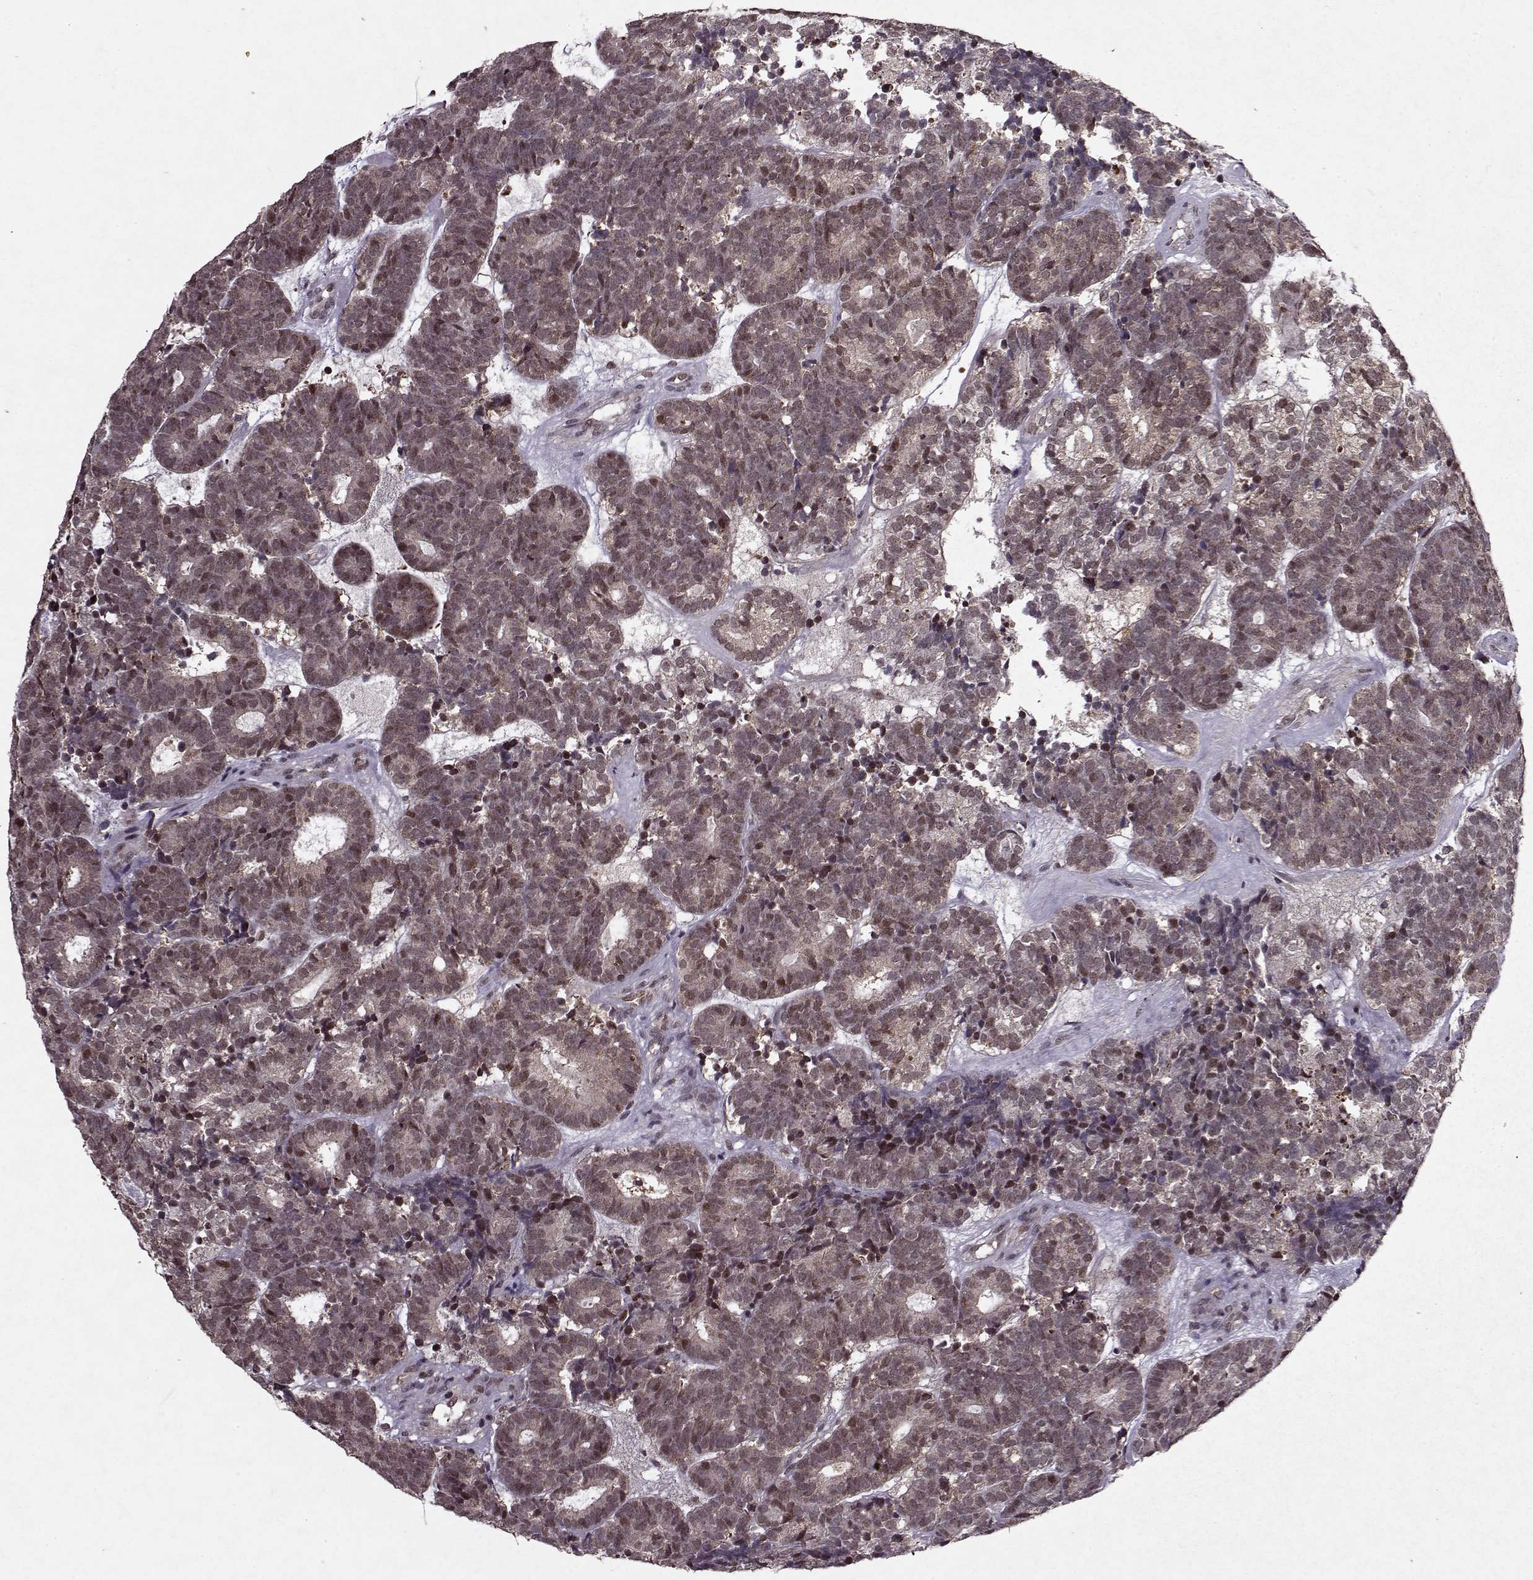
{"staining": {"intensity": "weak", "quantity": "25%-75%", "location": "nuclear"}, "tissue": "head and neck cancer", "cell_type": "Tumor cells", "image_type": "cancer", "snomed": [{"axis": "morphology", "description": "Adenocarcinoma, NOS"}, {"axis": "topography", "description": "Head-Neck"}], "caption": "The image demonstrates a brown stain indicating the presence of a protein in the nuclear of tumor cells in head and neck cancer (adenocarcinoma). (Stains: DAB (3,3'-diaminobenzidine) in brown, nuclei in blue, Microscopy: brightfield microscopy at high magnification).", "gene": "PSMA7", "patient": {"sex": "female", "age": 81}}